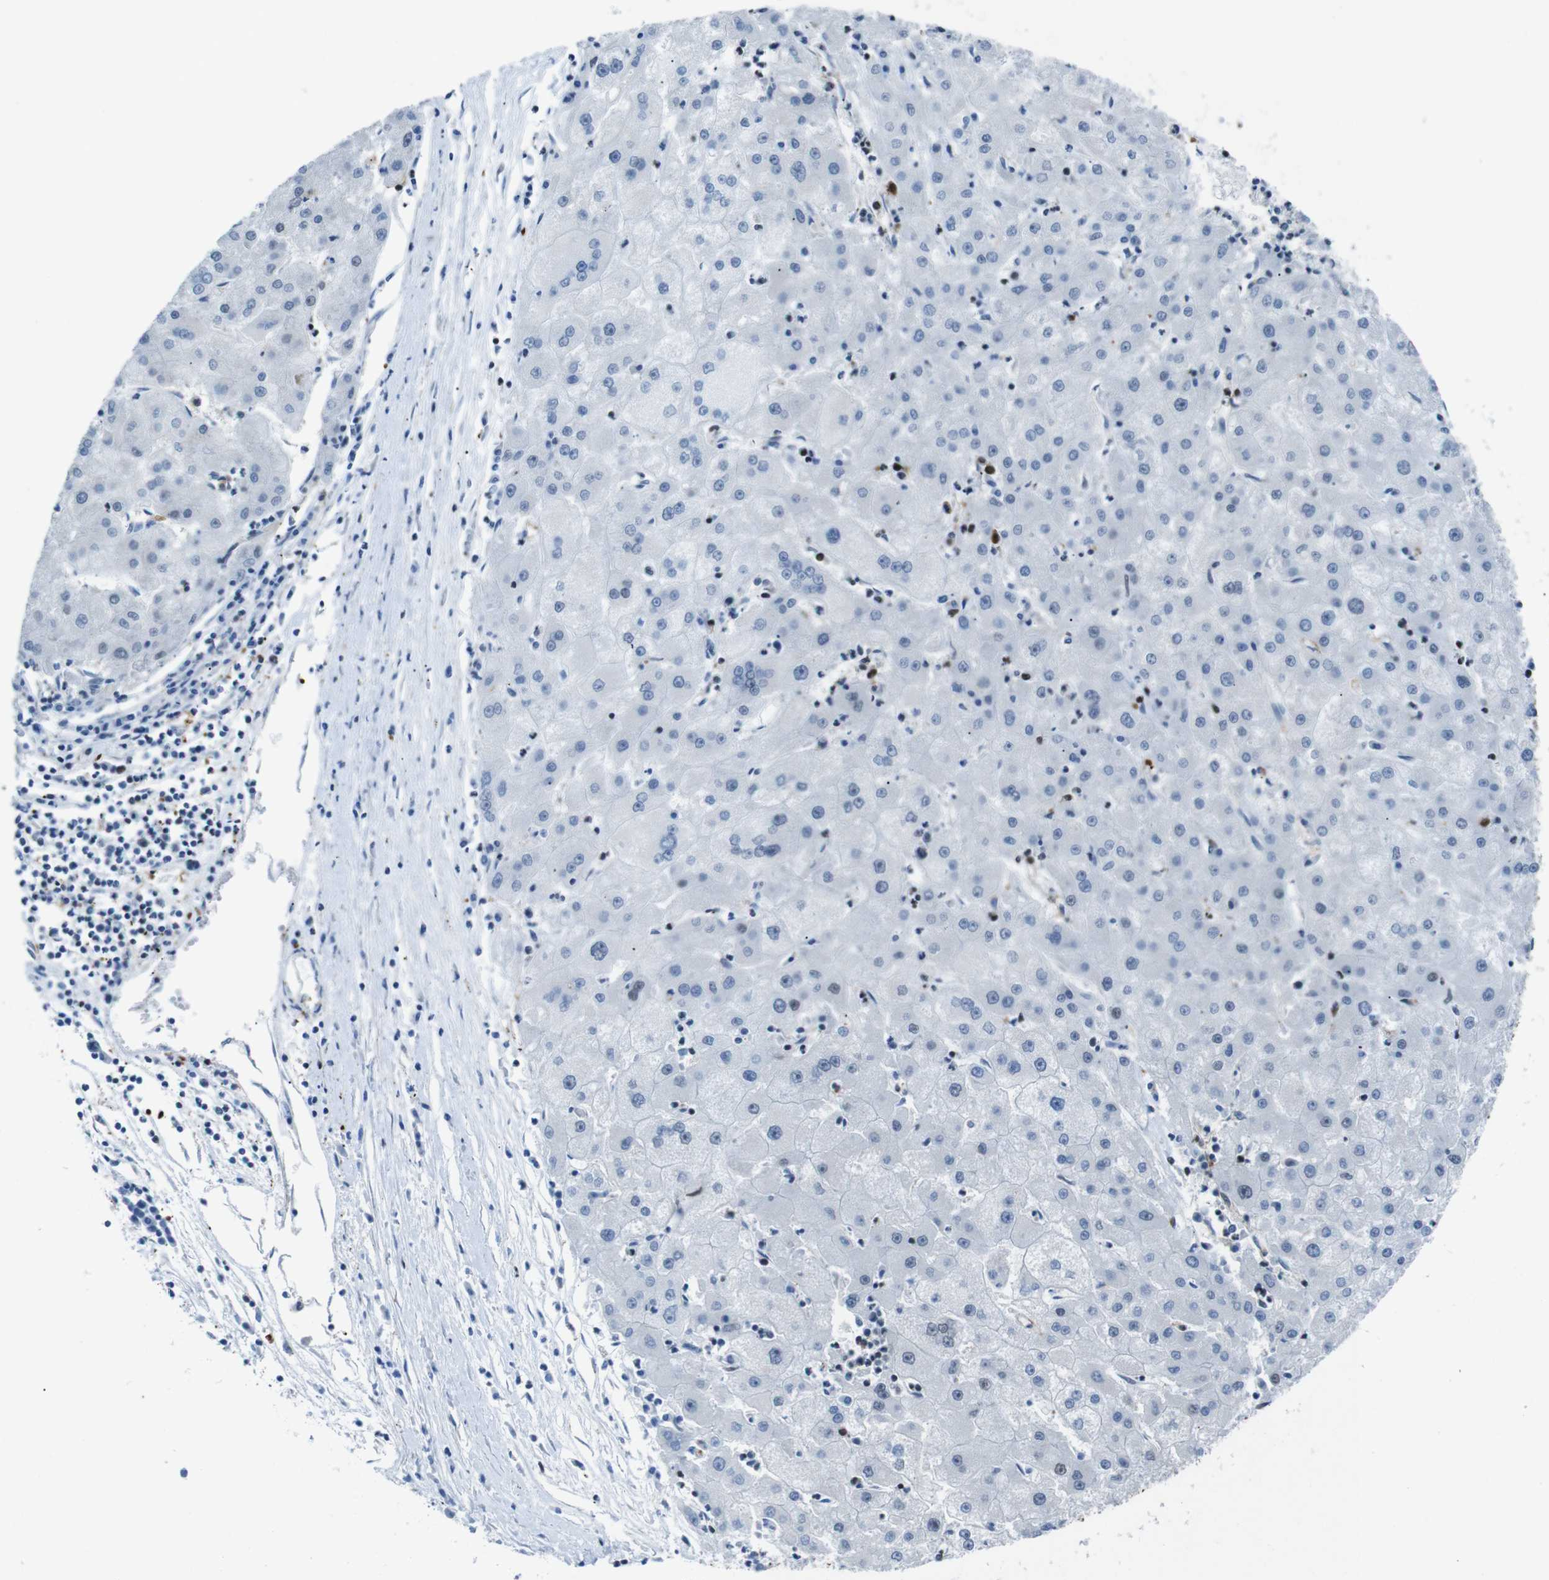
{"staining": {"intensity": "weak", "quantity": "<25%", "location": "nuclear"}, "tissue": "liver cancer", "cell_type": "Tumor cells", "image_type": "cancer", "snomed": [{"axis": "morphology", "description": "Carcinoma, Hepatocellular, NOS"}, {"axis": "topography", "description": "Liver"}], "caption": "Protein analysis of liver hepatocellular carcinoma exhibits no significant positivity in tumor cells.", "gene": "HNRNPU", "patient": {"sex": "male", "age": 72}}